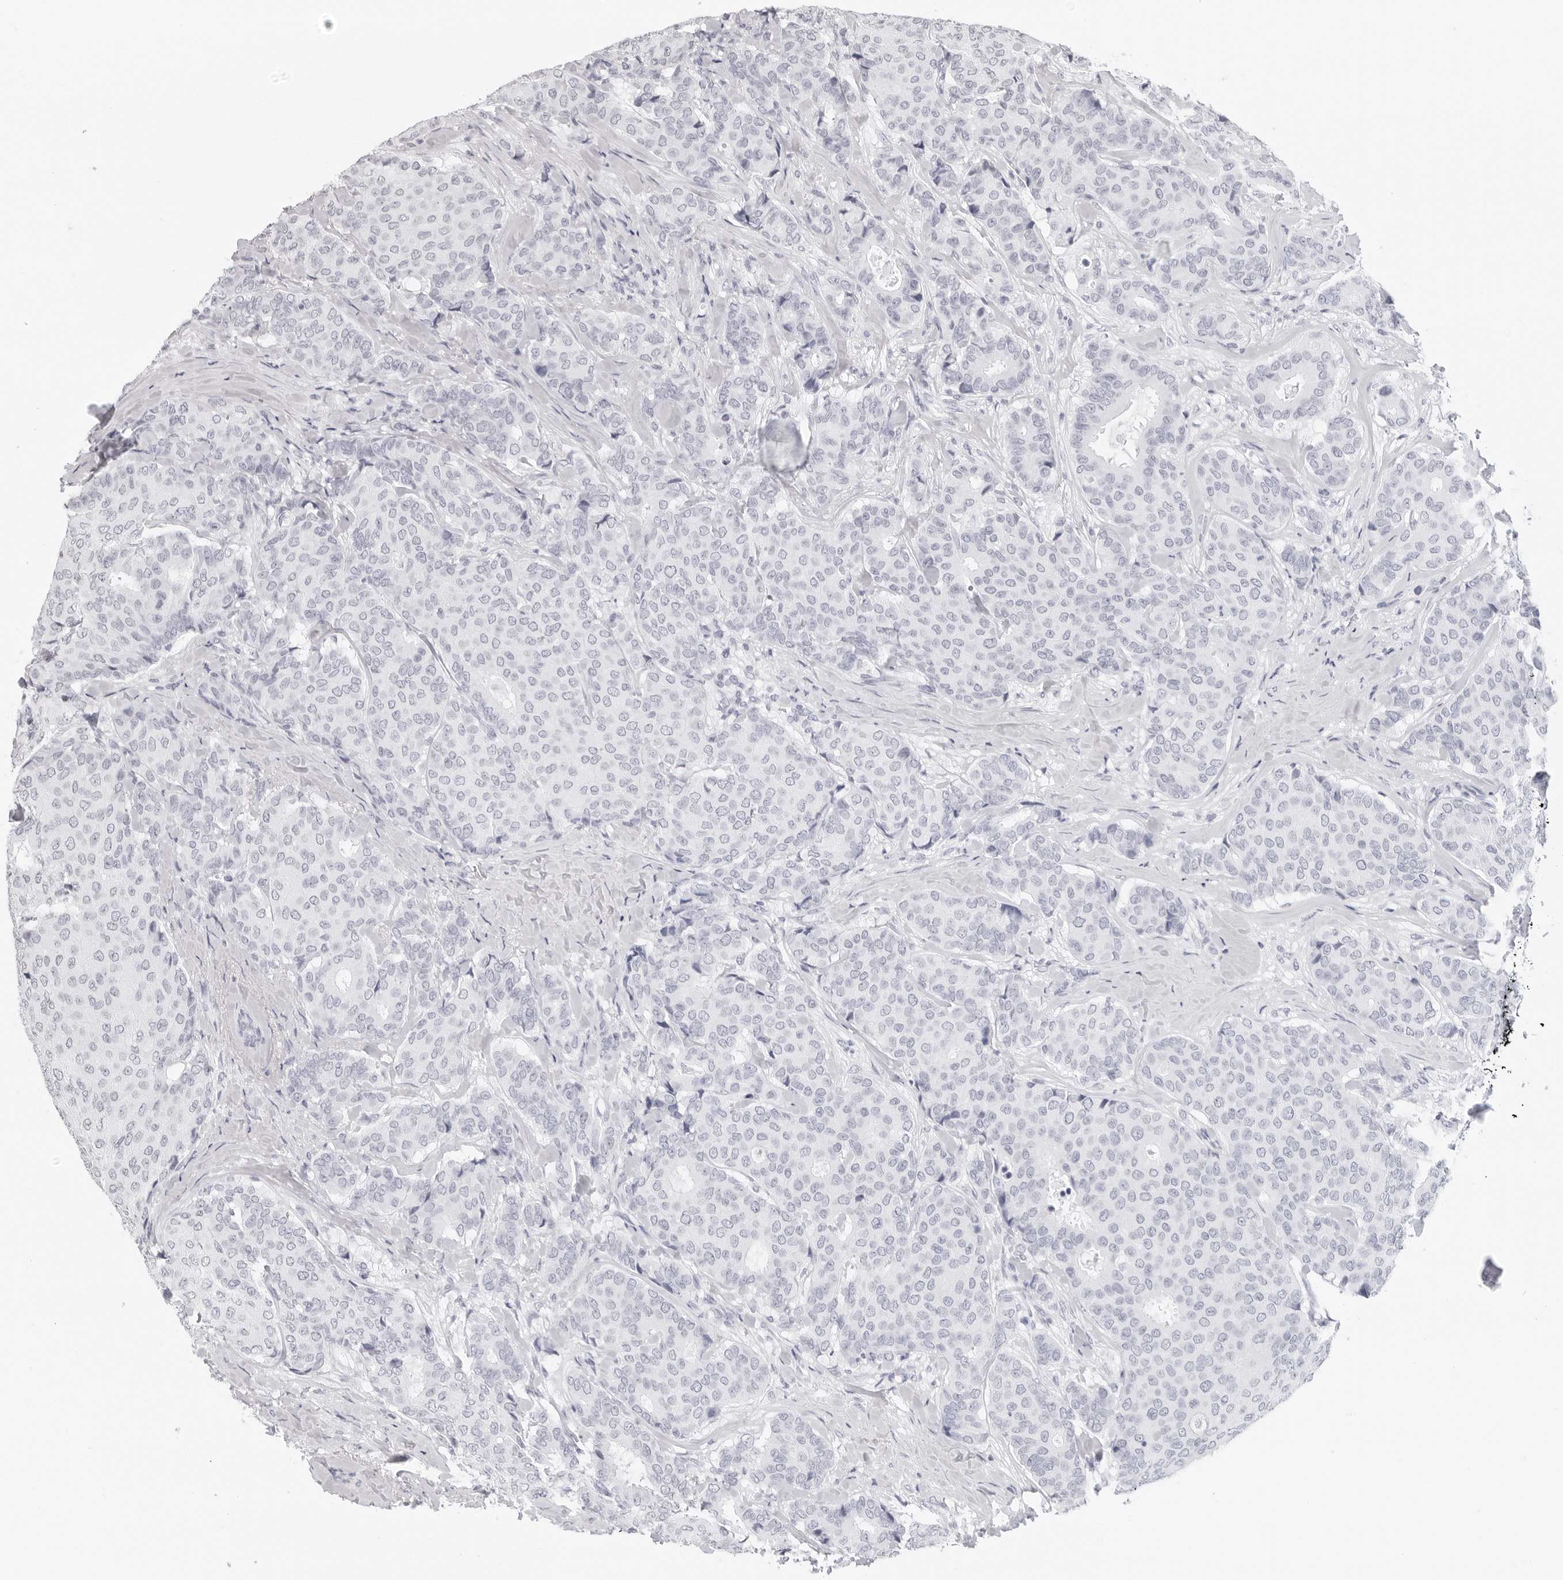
{"staining": {"intensity": "negative", "quantity": "none", "location": "none"}, "tissue": "breast cancer", "cell_type": "Tumor cells", "image_type": "cancer", "snomed": [{"axis": "morphology", "description": "Duct carcinoma"}, {"axis": "topography", "description": "Breast"}], "caption": "IHC histopathology image of infiltrating ductal carcinoma (breast) stained for a protein (brown), which demonstrates no staining in tumor cells.", "gene": "AGMAT", "patient": {"sex": "female", "age": 75}}